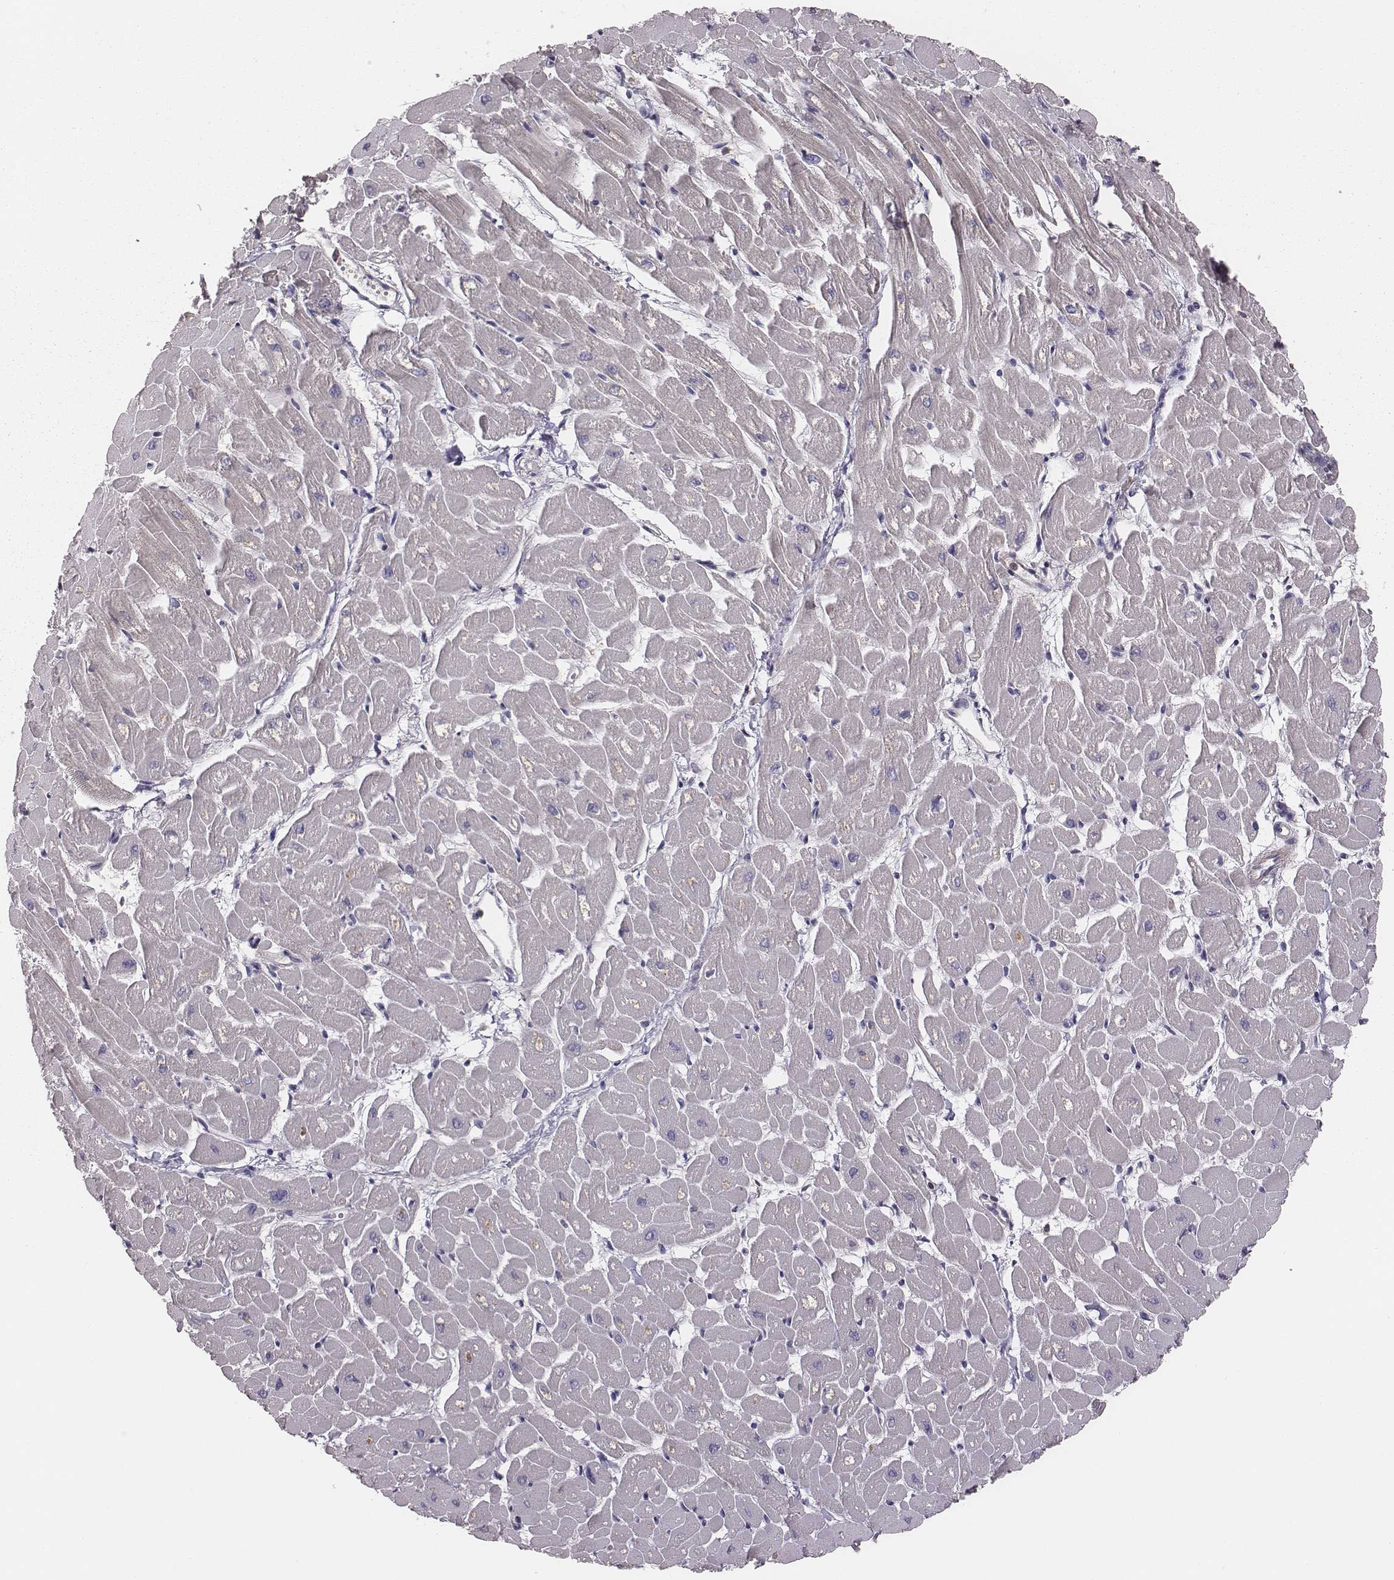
{"staining": {"intensity": "negative", "quantity": "none", "location": "none"}, "tissue": "heart muscle", "cell_type": "Cardiomyocytes", "image_type": "normal", "snomed": [{"axis": "morphology", "description": "Normal tissue, NOS"}, {"axis": "topography", "description": "Heart"}], "caption": "Immunohistochemical staining of unremarkable heart muscle demonstrates no significant expression in cardiomyocytes. (DAB (3,3'-diaminobenzidine) immunohistochemistry visualized using brightfield microscopy, high magnification).", "gene": "CAD", "patient": {"sex": "male", "age": 57}}